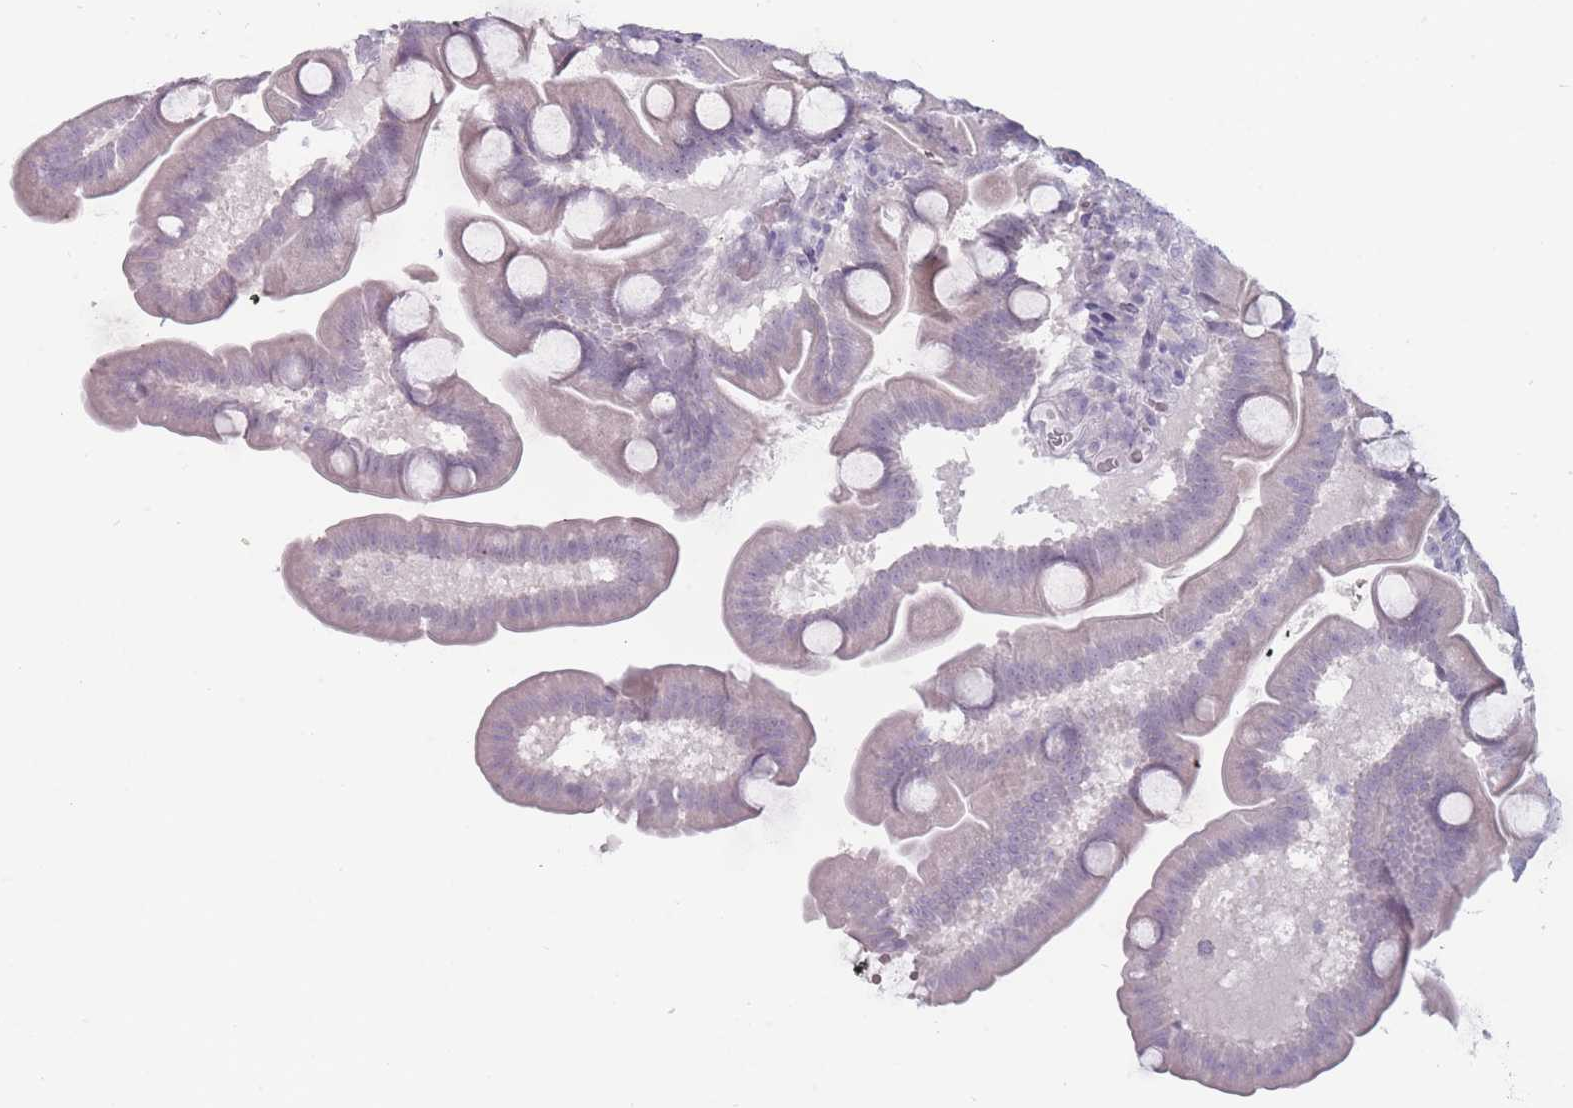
{"staining": {"intensity": "negative", "quantity": "none", "location": "none"}, "tissue": "small intestine", "cell_type": "Glandular cells", "image_type": "normal", "snomed": [{"axis": "morphology", "description": "Normal tissue, NOS"}, {"axis": "topography", "description": "Small intestine"}], "caption": "Immunohistochemistry (IHC) micrograph of normal small intestine stained for a protein (brown), which exhibits no positivity in glandular cells.", "gene": "ROS1", "patient": {"sex": "female", "age": 68}}